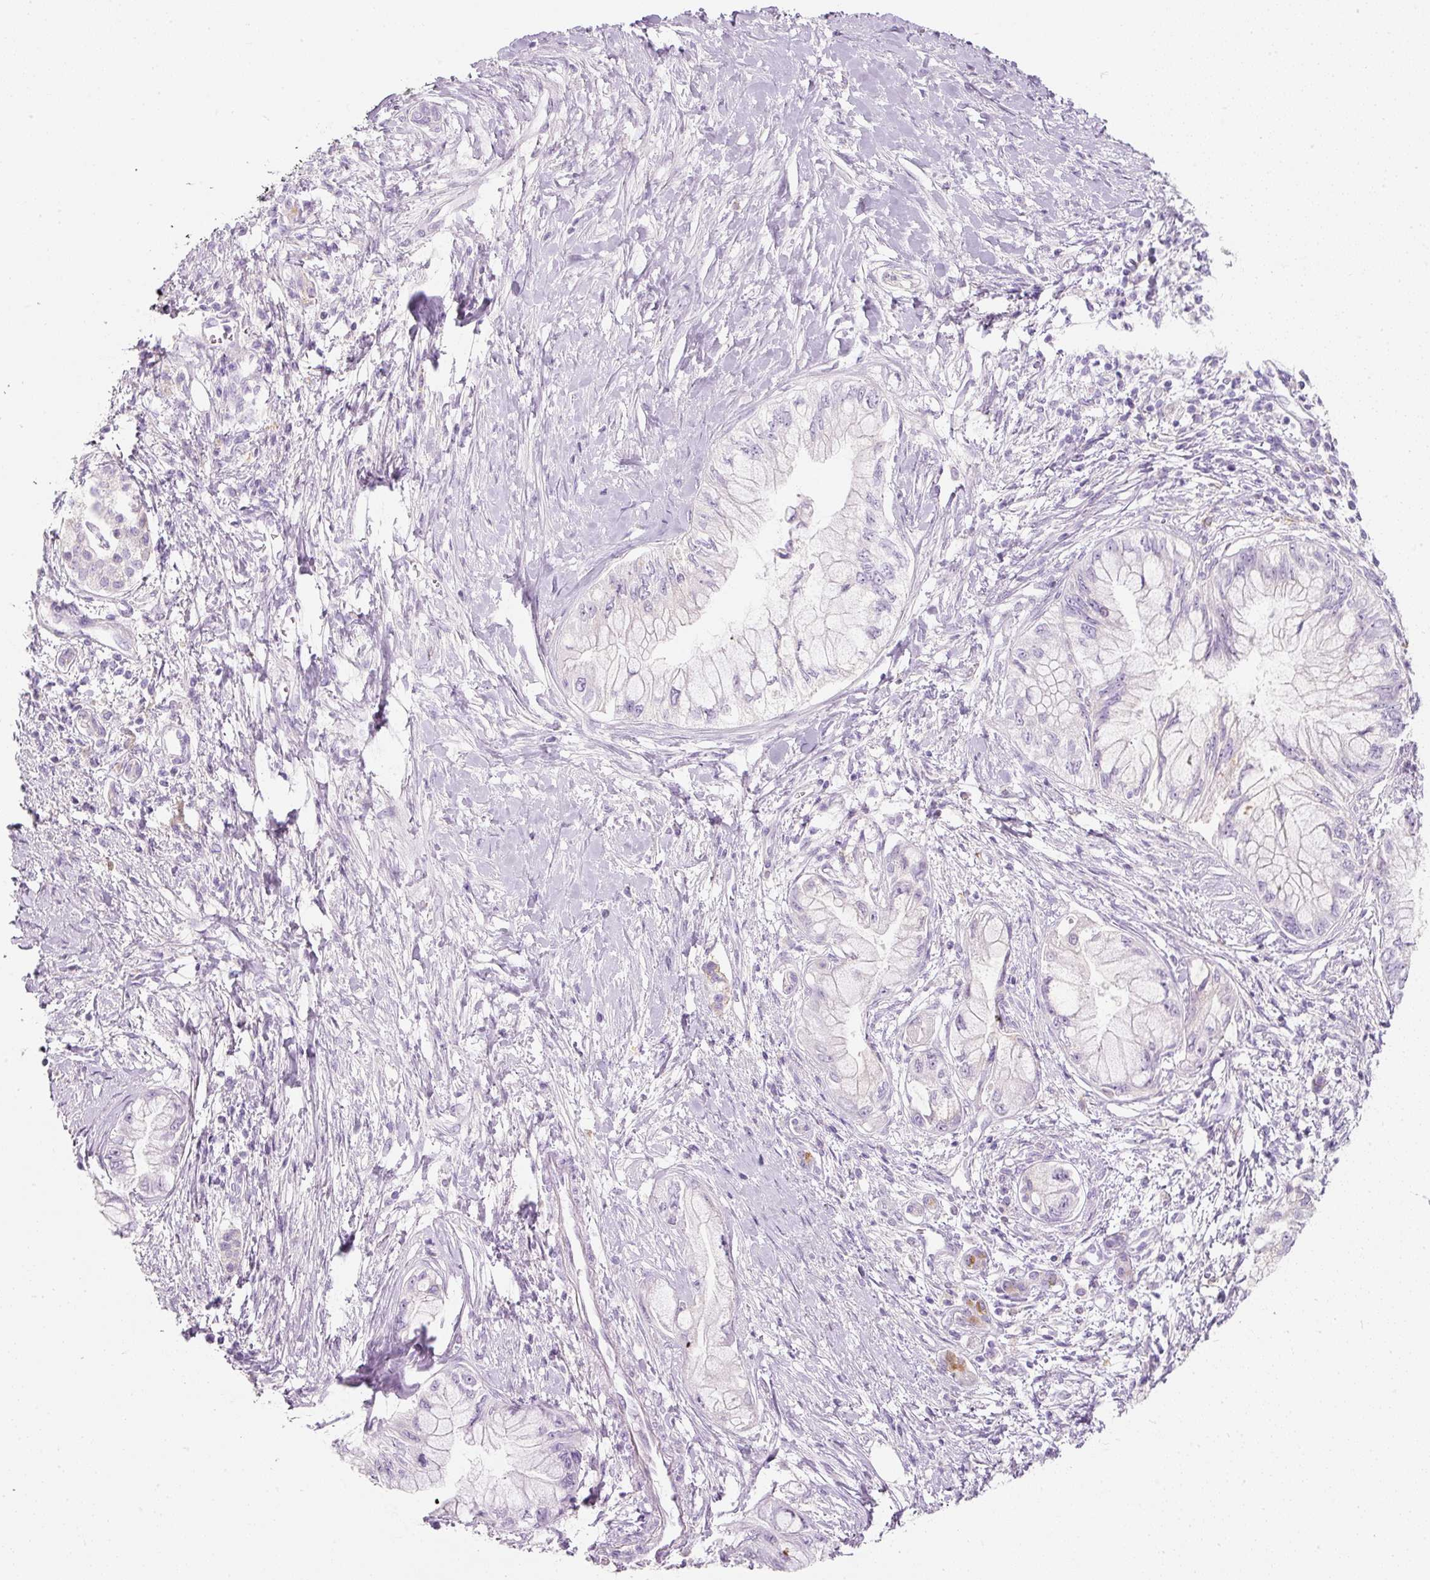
{"staining": {"intensity": "negative", "quantity": "none", "location": "none"}, "tissue": "pancreatic cancer", "cell_type": "Tumor cells", "image_type": "cancer", "snomed": [{"axis": "morphology", "description": "Adenocarcinoma, NOS"}, {"axis": "topography", "description": "Pancreas"}], "caption": "There is no significant positivity in tumor cells of pancreatic adenocarcinoma.", "gene": "DNM1", "patient": {"sex": "male", "age": 48}}